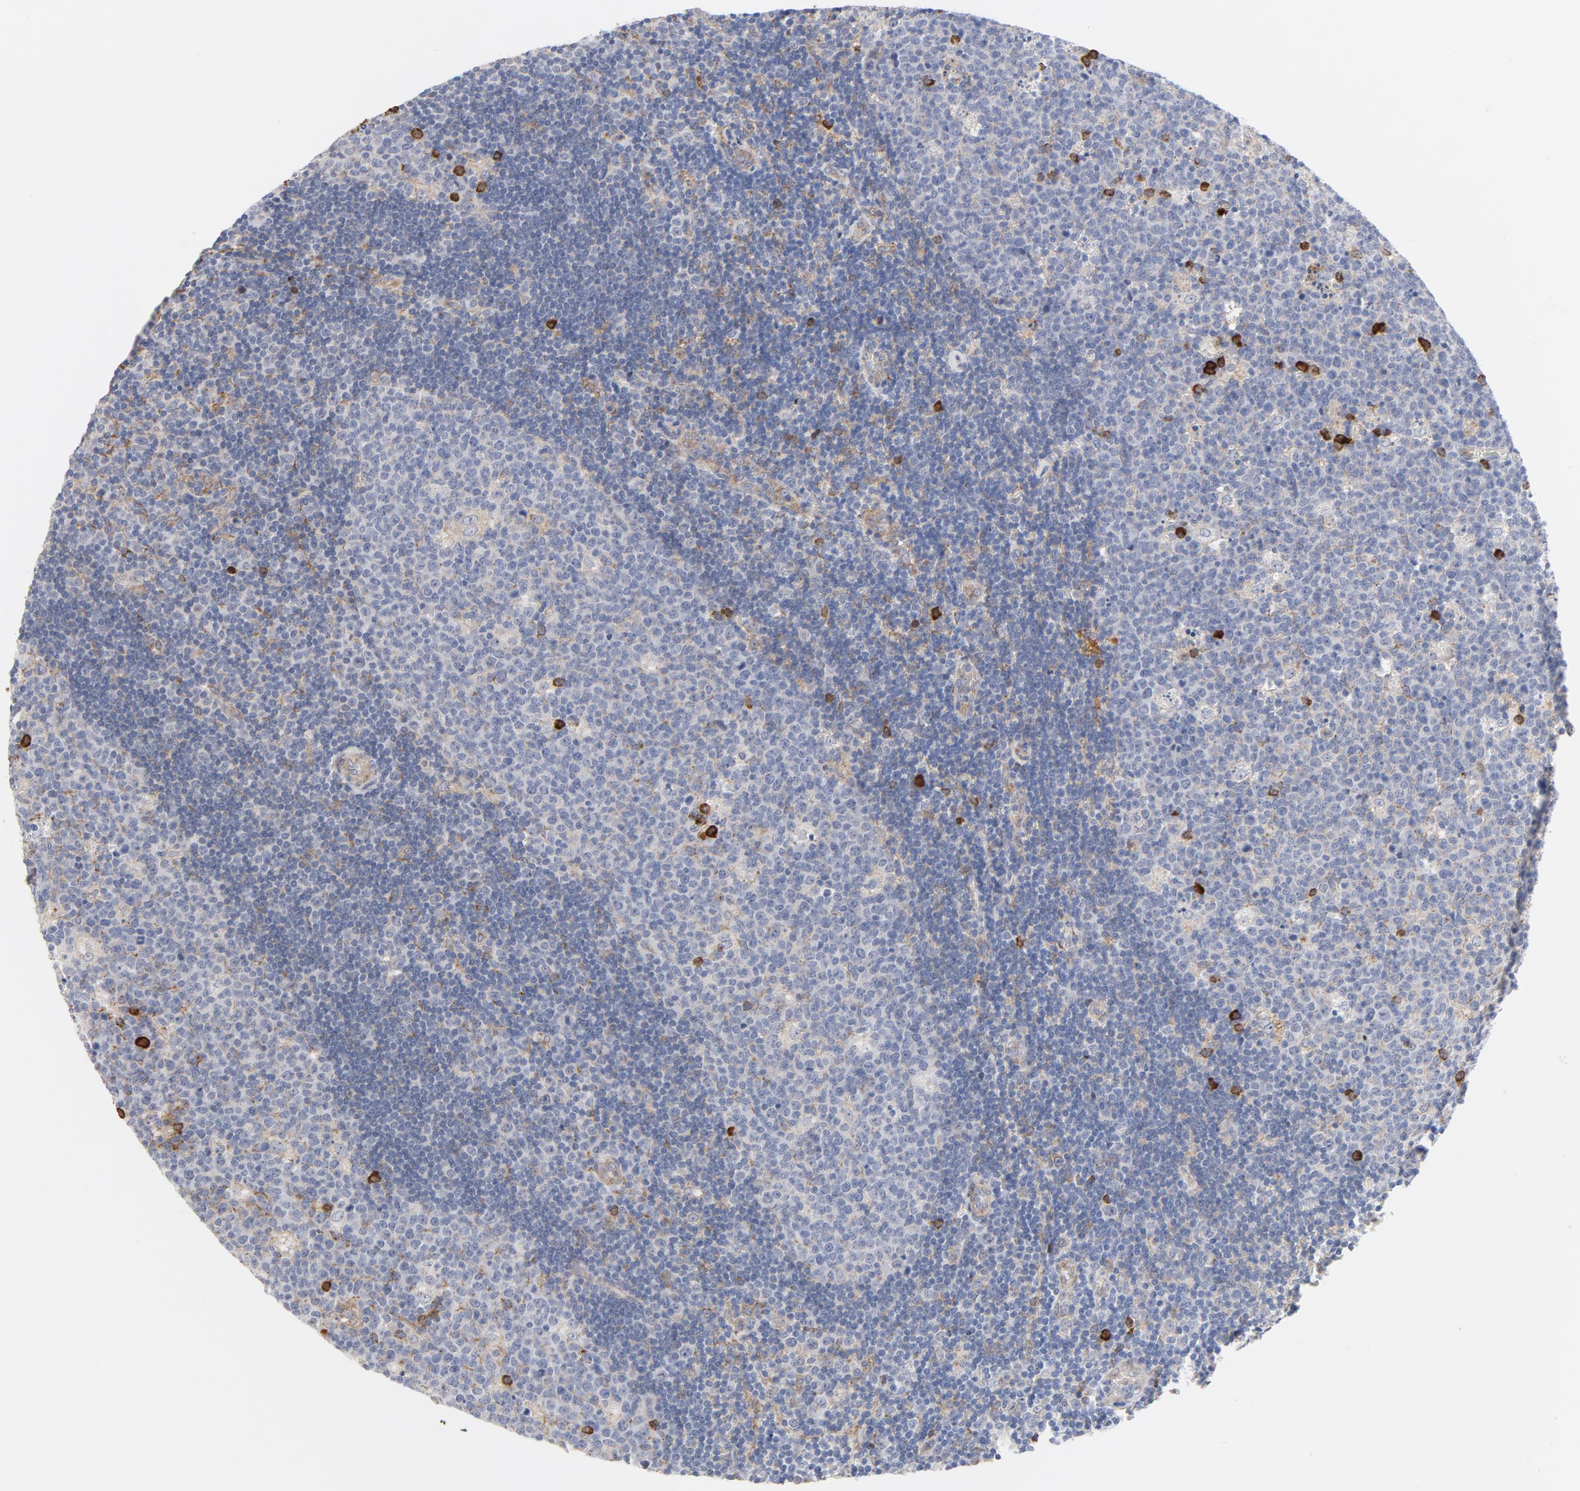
{"staining": {"intensity": "strong", "quantity": "25%-75%", "location": "cytoplasmic/membranous"}, "tissue": "lymph node", "cell_type": "Germinal center cells", "image_type": "normal", "snomed": [{"axis": "morphology", "description": "Normal tissue, NOS"}, {"axis": "topography", "description": "Lymph node"}, {"axis": "topography", "description": "Salivary gland"}], "caption": "Unremarkable lymph node exhibits strong cytoplasmic/membranous staining in approximately 25%-75% of germinal center cells The protein is stained brown, and the nuclei are stained in blue (DAB (3,3'-diaminobenzidine) IHC with brightfield microscopy, high magnification)..", "gene": "RAPGEF3", "patient": {"sex": "male", "age": 8}}